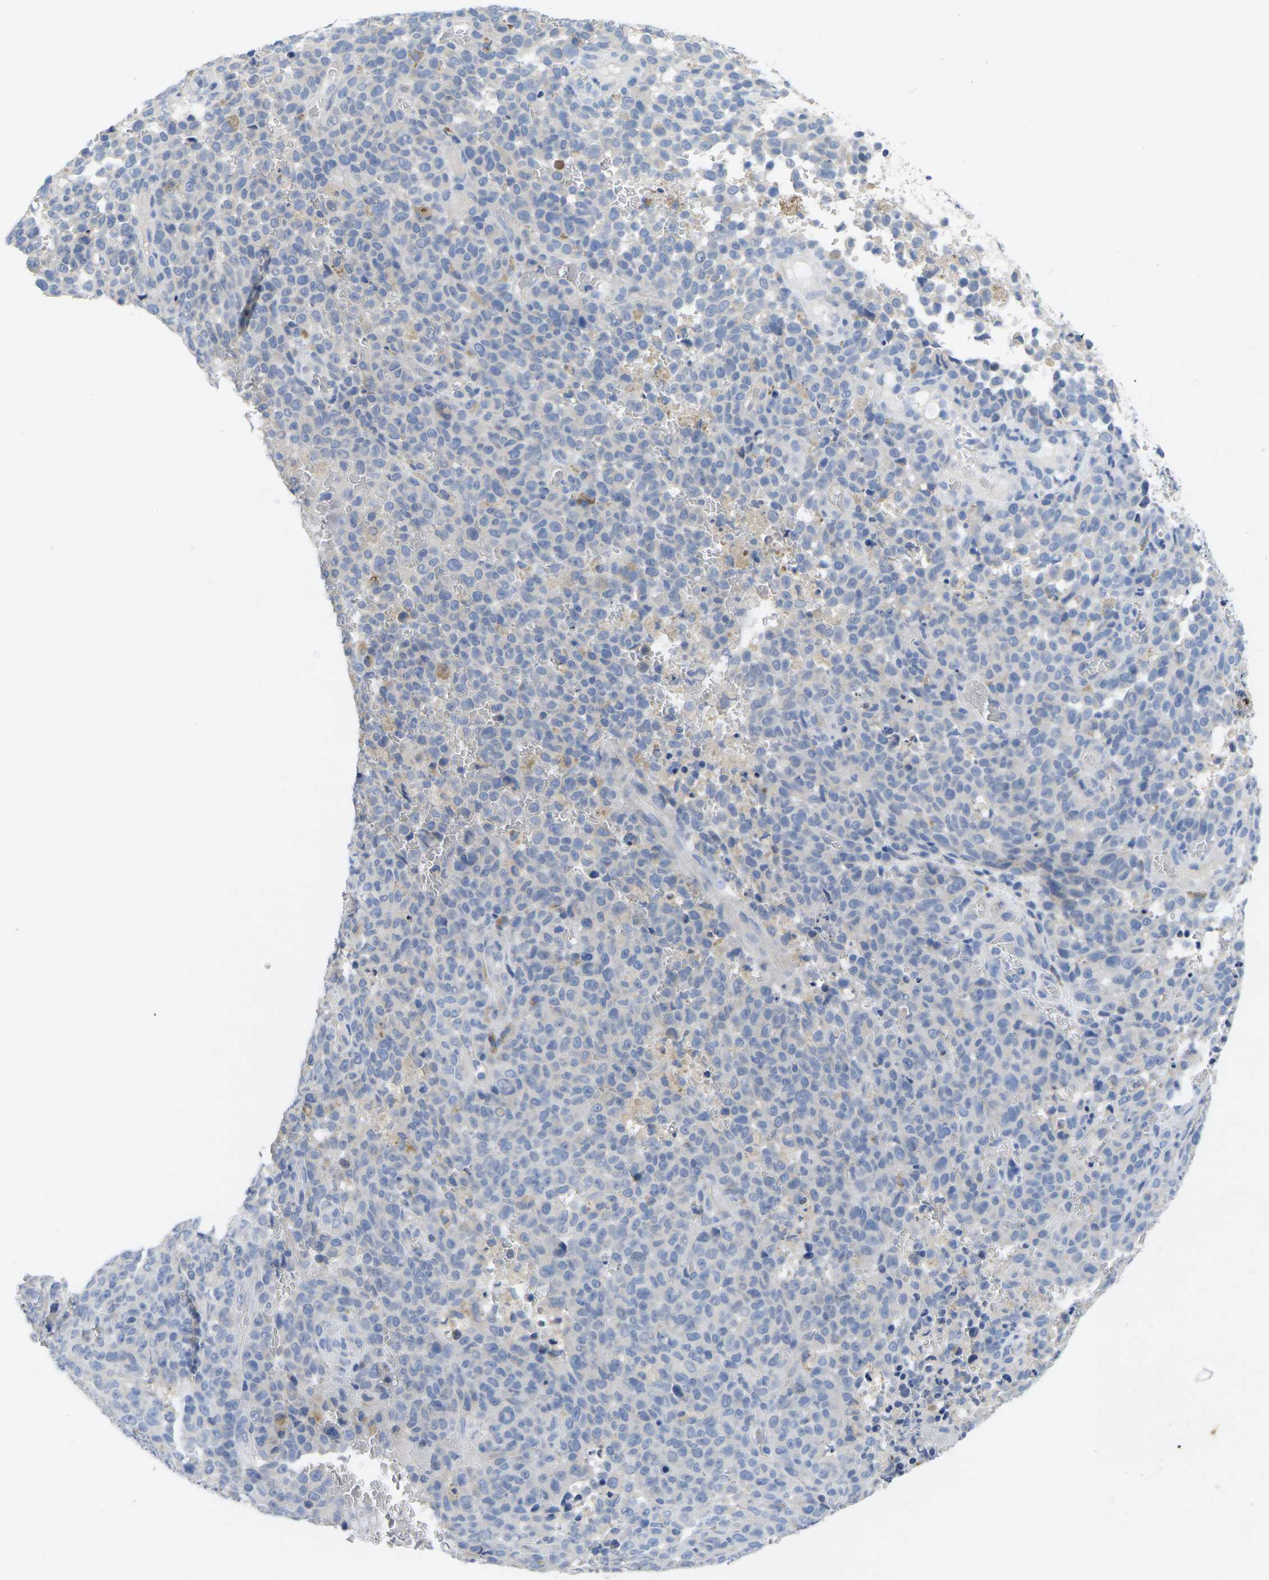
{"staining": {"intensity": "negative", "quantity": "none", "location": "none"}, "tissue": "melanoma", "cell_type": "Tumor cells", "image_type": "cancer", "snomed": [{"axis": "morphology", "description": "Malignant melanoma, NOS"}, {"axis": "topography", "description": "Skin"}], "caption": "Protein analysis of melanoma reveals no significant expression in tumor cells.", "gene": "TNNI3", "patient": {"sex": "female", "age": 82}}